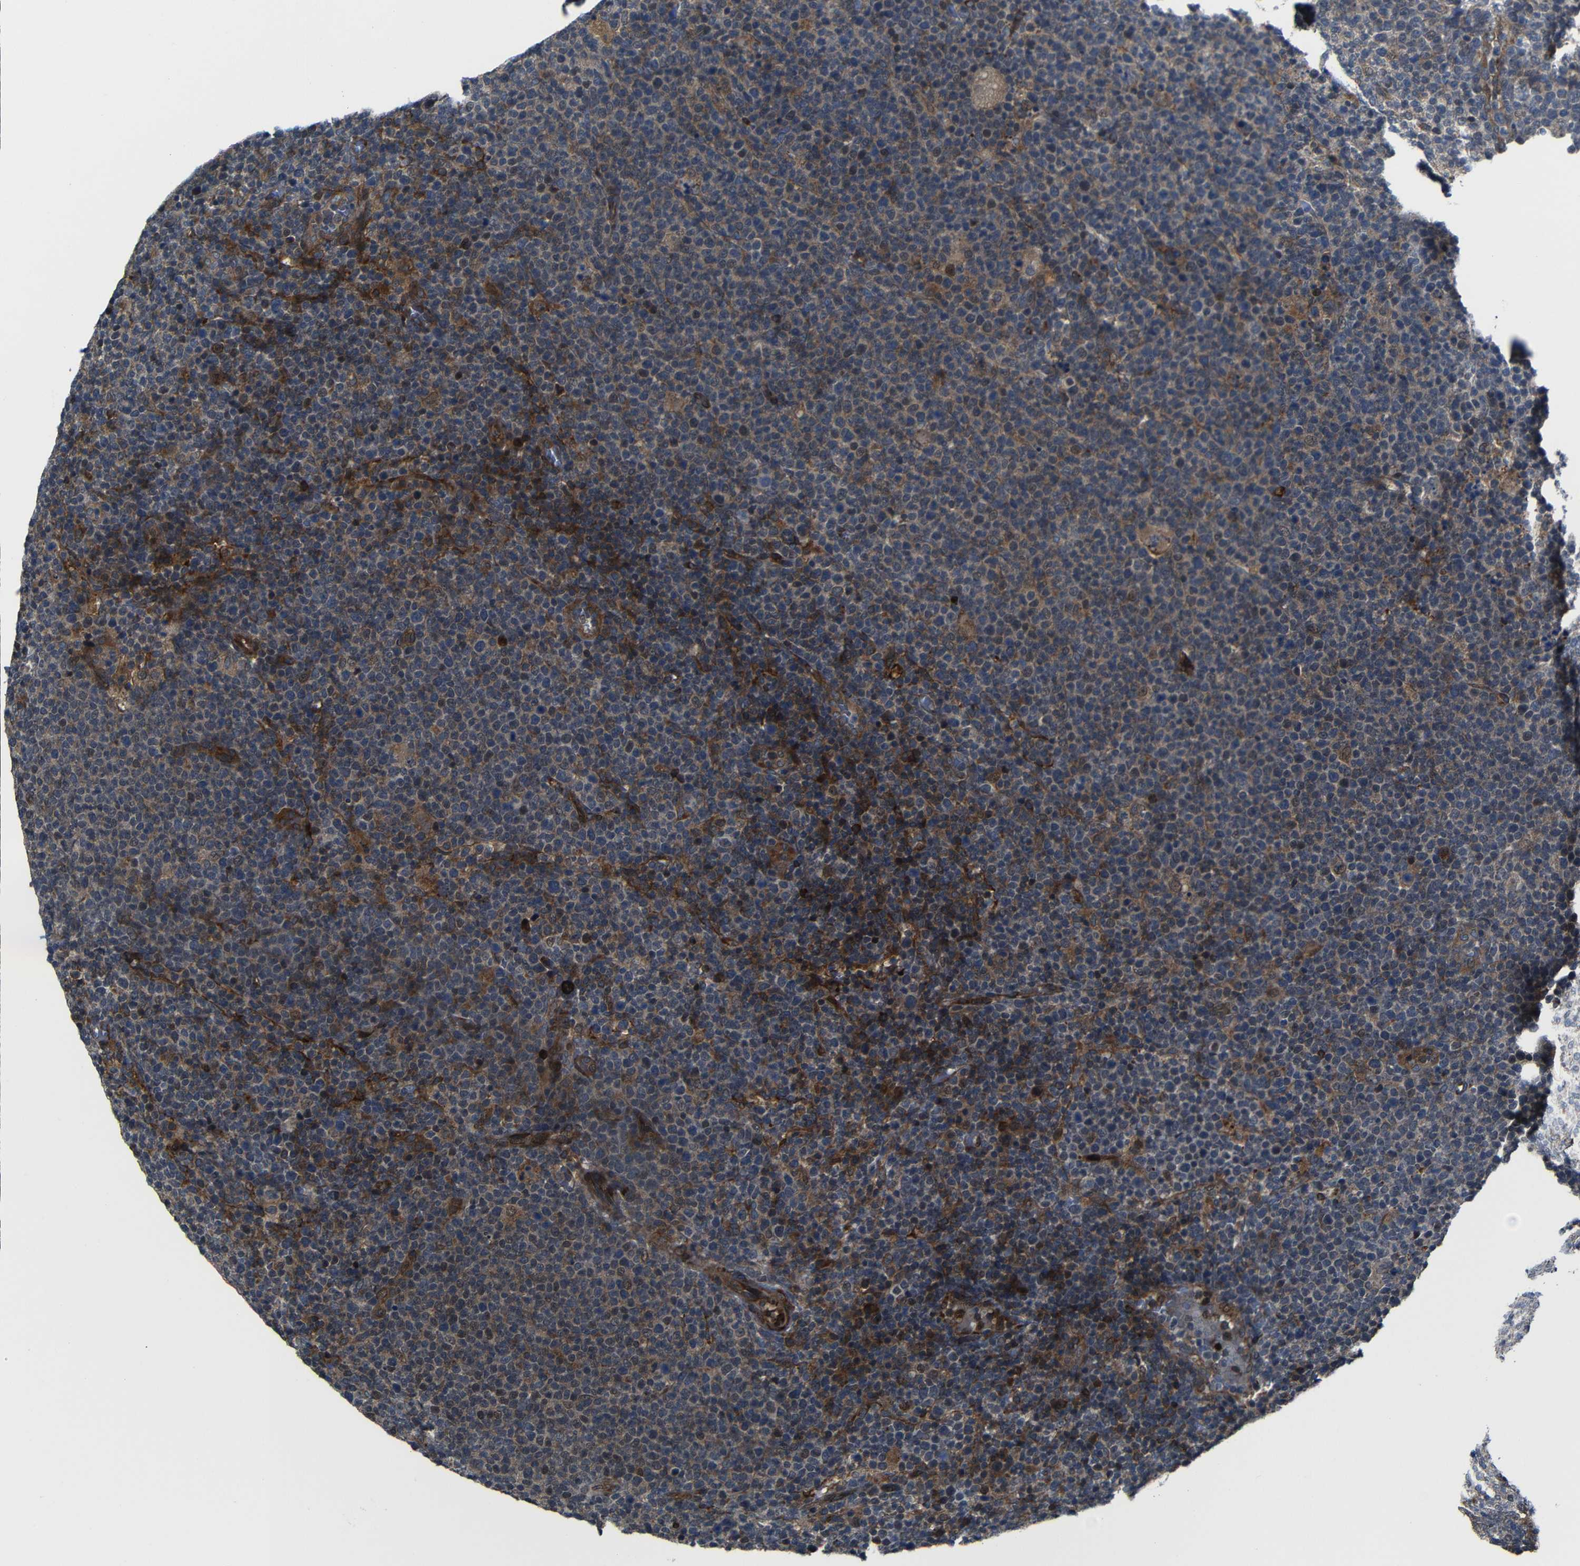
{"staining": {"intensity": "moderate", "quantity": ">75%", "location": "cytoplasmic/membranous"}, "tissue": "lymphoma", "cell_type": "Tumor cells", "image_type": "cancer", "snomed": [{"axis": "morphology", "description": "Malignant lymphoma, non-Hodgkin's type, High grade"}, {"axis": "topography", "description": "Lymph node"}], "caption": "Protein positivity by immunohistochemistry (IHC) demonstrates moderate cytoplasmic/membranous staining in about >75% of tumor cells in malignant lymphoma, non-Hodgkin's type (high-grade).", "gene": "KIAA0513", "patient": {"sex": "male", "age": 61}}